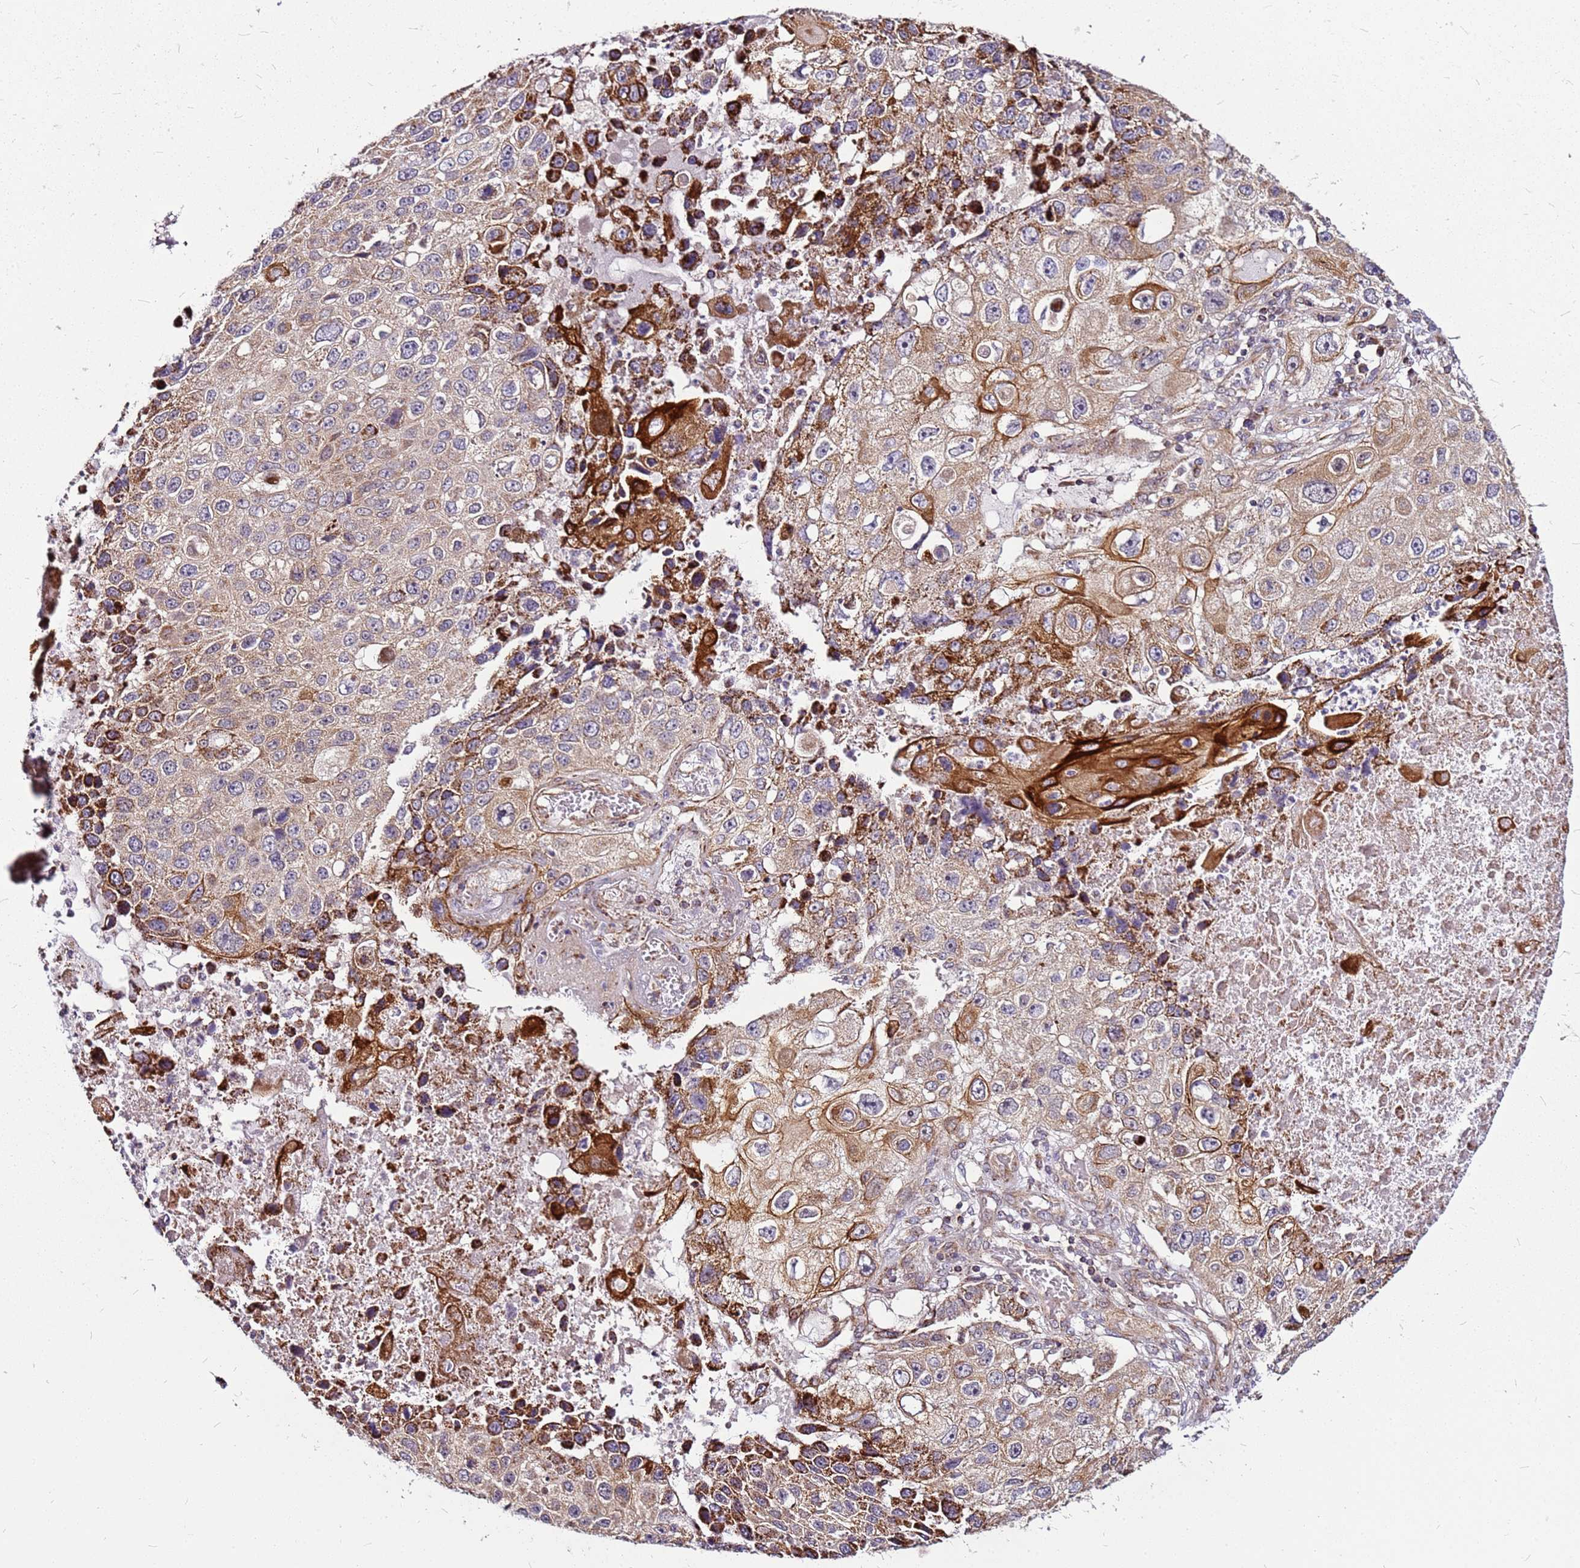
{"staining": {"intensity": "strong", "quantity": "<25%", "location": "cytoplasmic/membranous"}, "tissue": "lung cancer", "cell_type": "Tumor cells", "image_type": "cancer", "snomed": [{"axis": "morphology", "description": "Squamous cell carcinoma, NOS"}, {"axis": "topography", "description": "Lung"}], "caption": "A brown stain labels strong cytoplasmic/membranous positivity of a protein in lung cancer (squamous cell carcinoma) tumor cells.", "gene": "OR51T1", "patient": {"sex": "male", "age": 61}}